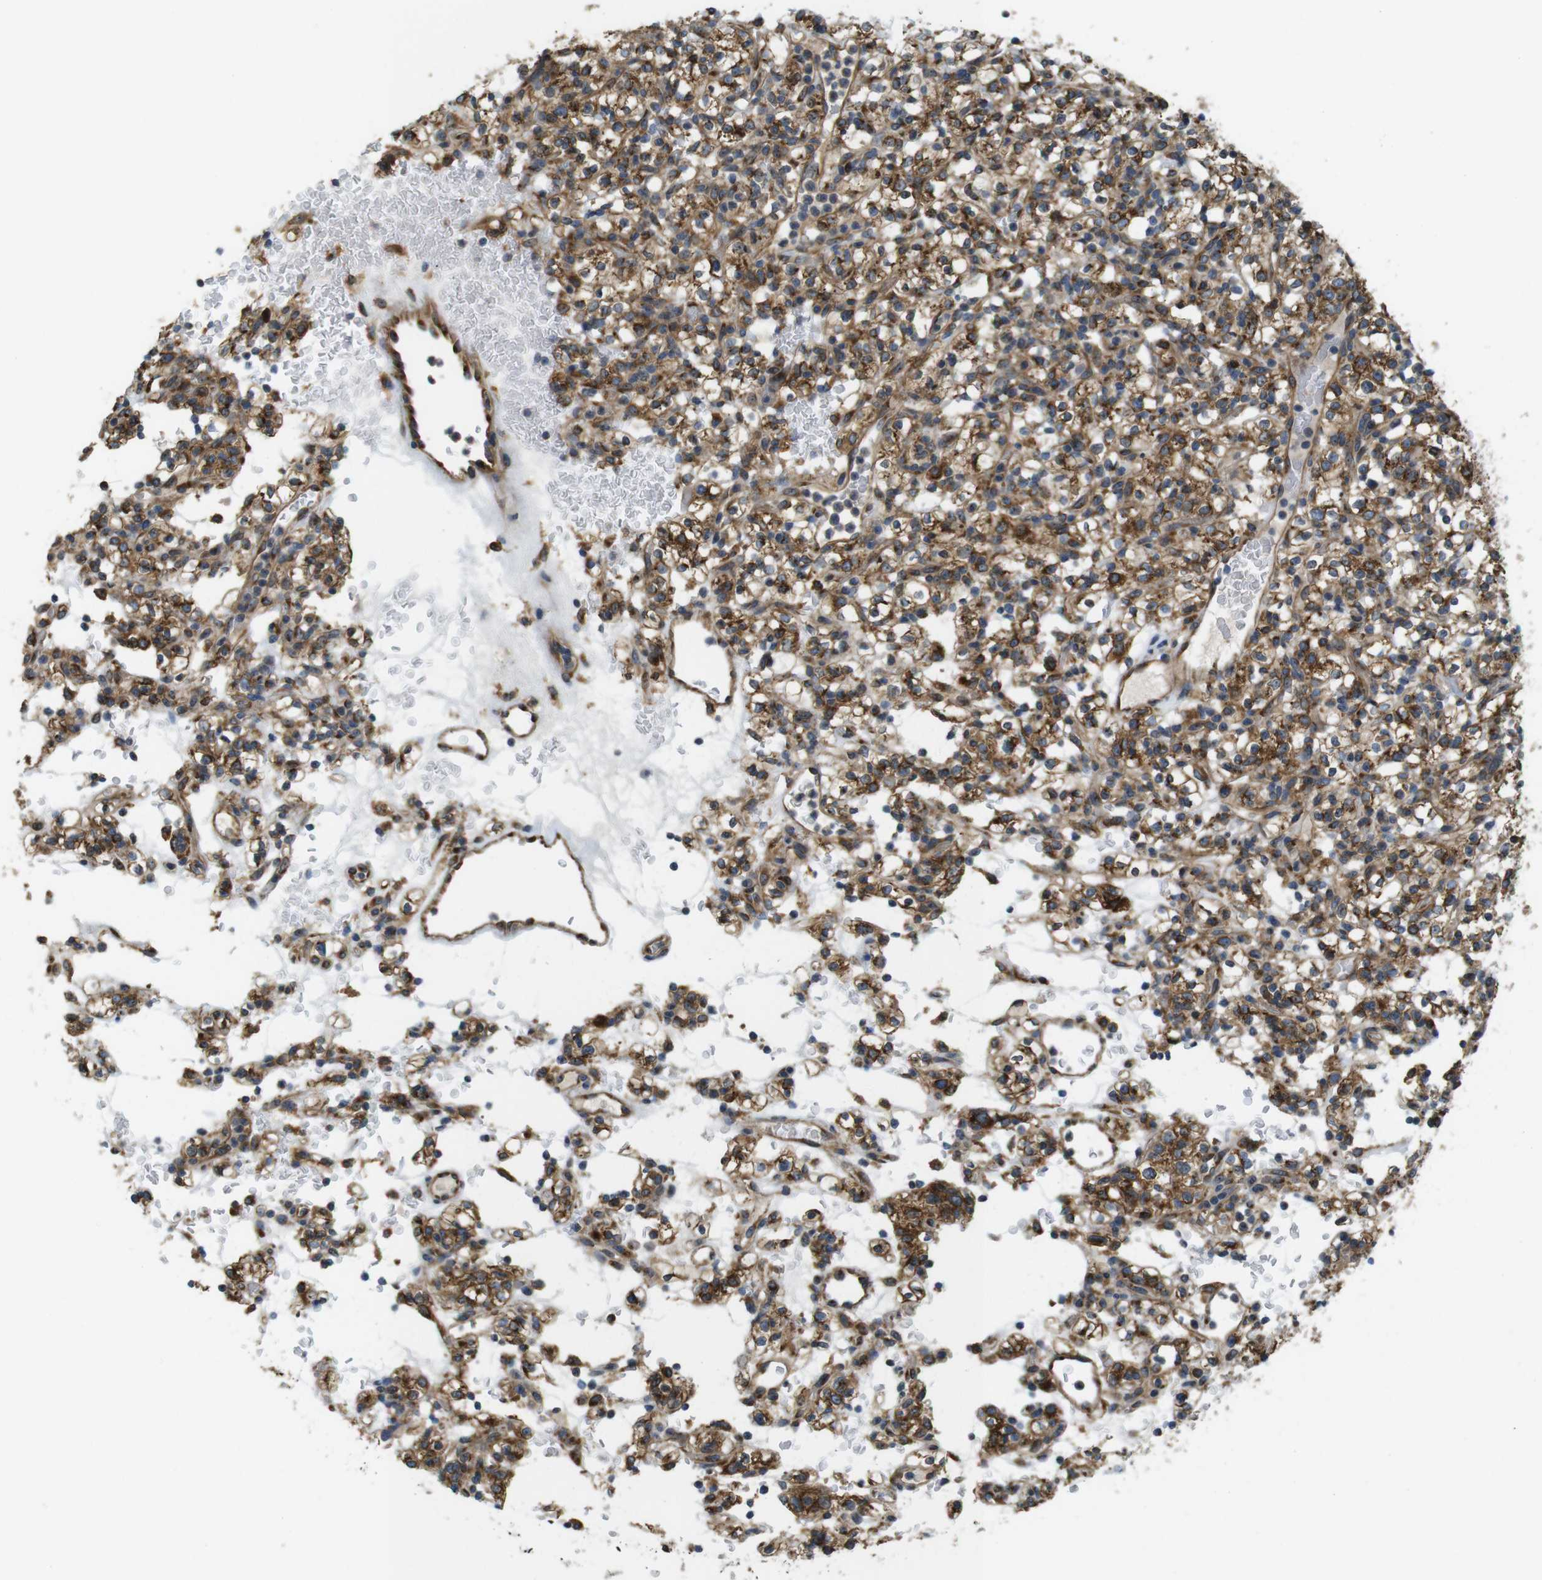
{"staining": {"intensity": "moderate", "quantity": ">75%", "location": "cytoplasmic/membranous"}, "tissue": "renal cancer", "cell_type": "Tumor cells", "image_type": "cancer", "snomed": [{"axis": "morphology", "description": "Normal tissue, NOS"}, {"axis": "morphology", "description": "Adenocarcinoma, NOS"}, {"axis": "topography", "description": "Kidney"}], "caption": "The immunohistochemical stain highlights moderate cytoplasmic/membranous positivity in tumor cells of renal adenocarcinoma tissue.", "gene": "TMEM143", "patient": {"sex": "female", "age": 72}}